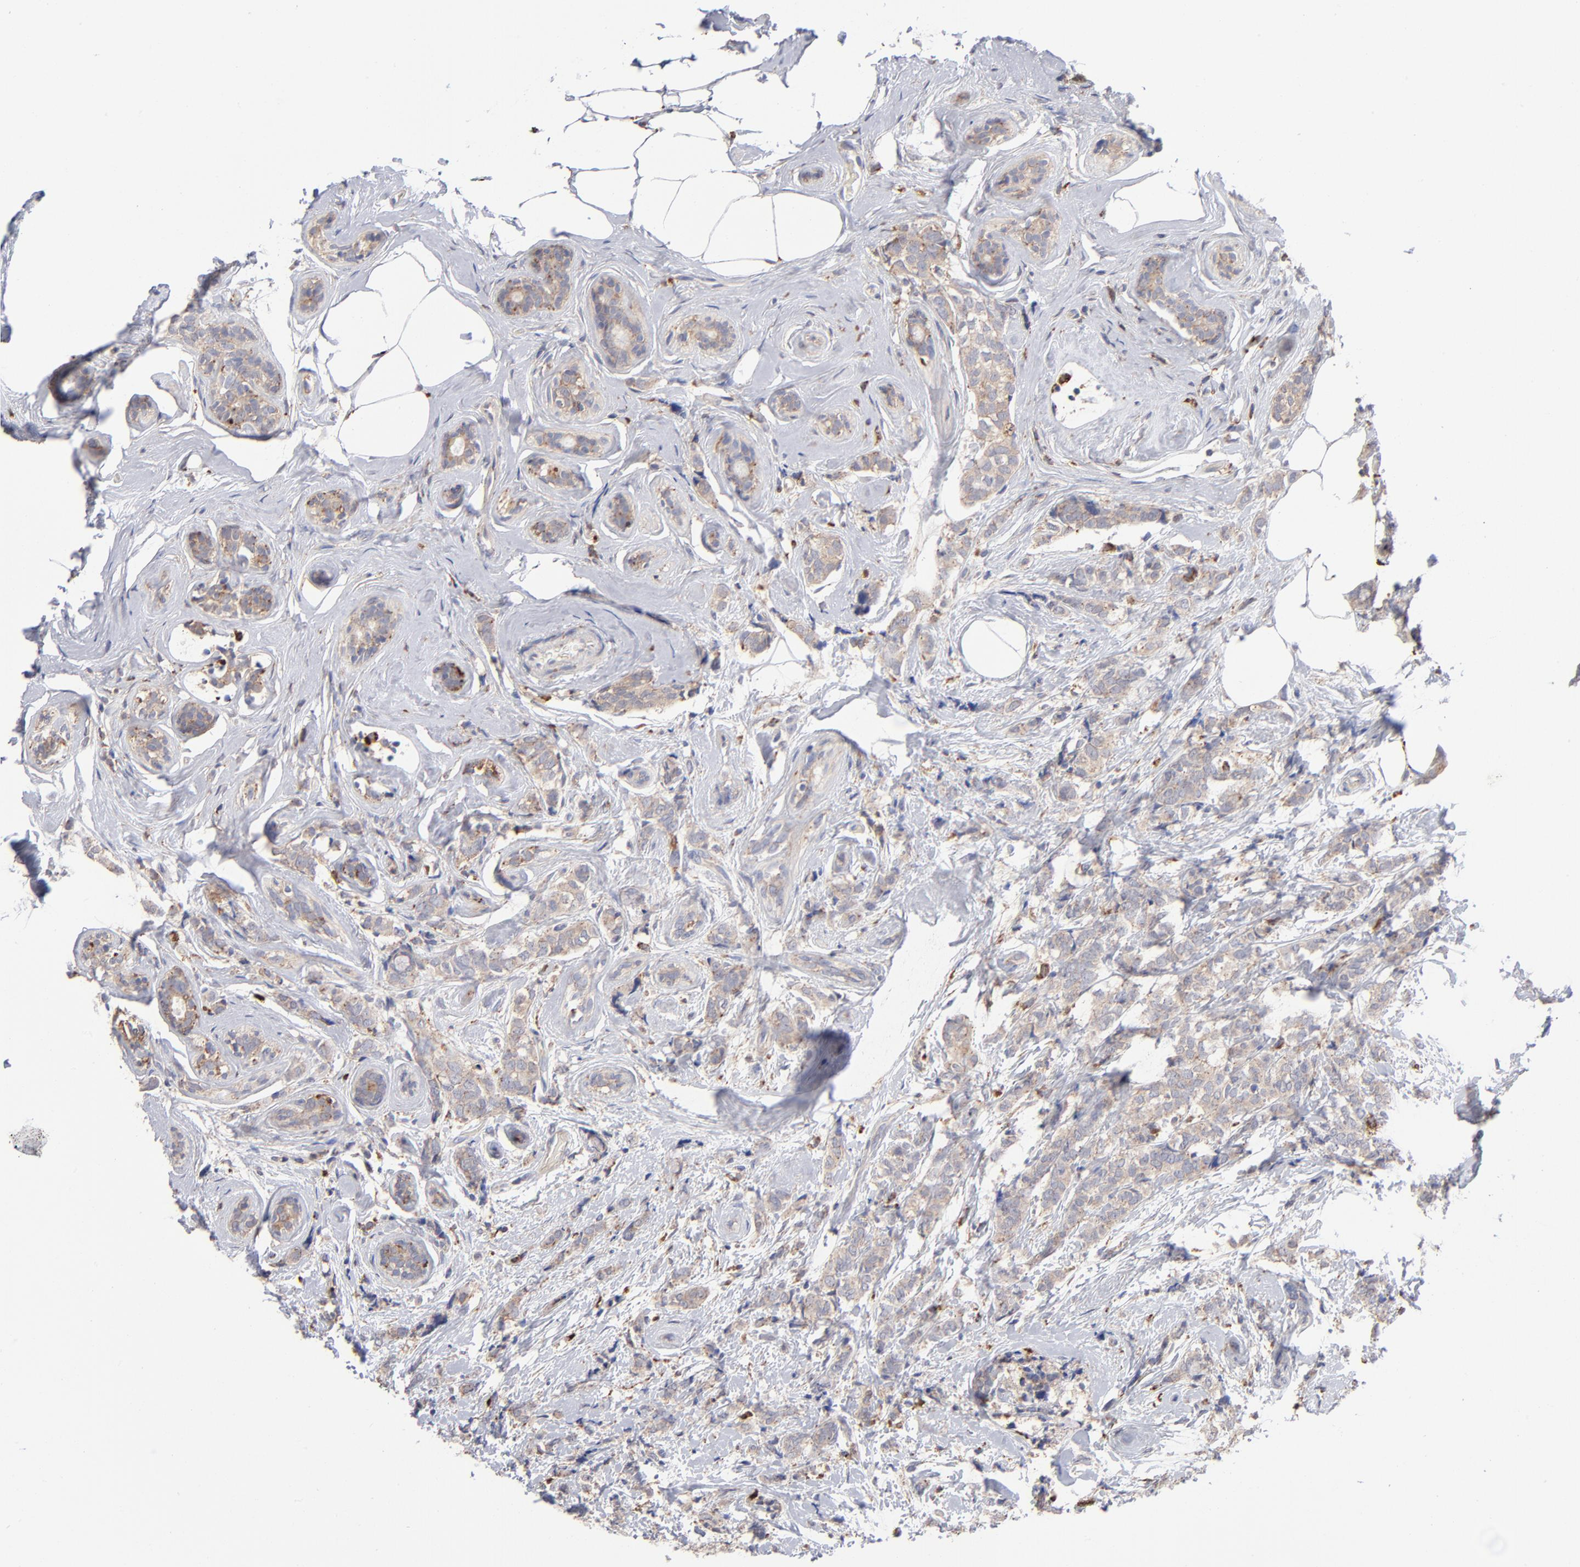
{"staining": {"intensity": "weak", "quantity": ">75%", "location": "cytoplasmic/membranous"}, "tissue": "breast cancer", "cell_type": "Tumor cells", "image_type": "cancer", "snomed": [{"axis": "morphology", "description": "Lobular carcinoma"}, {"axis": "topography", "description": "Breast"}], "caption": "IHC staining of breast cancer (lobular carcinoma), which displays low levels of weak cytoplasmic/membranous staining in about >75% of tumor cells indicating weak cytoplasmic/membranous protein expression. The staining was performed using DAB (brown) for protein detection and nuclei were counterstained in hematoxylin (blue).", "gene": "RRAGB", "patient": {"sex": "female", "age": 60}}